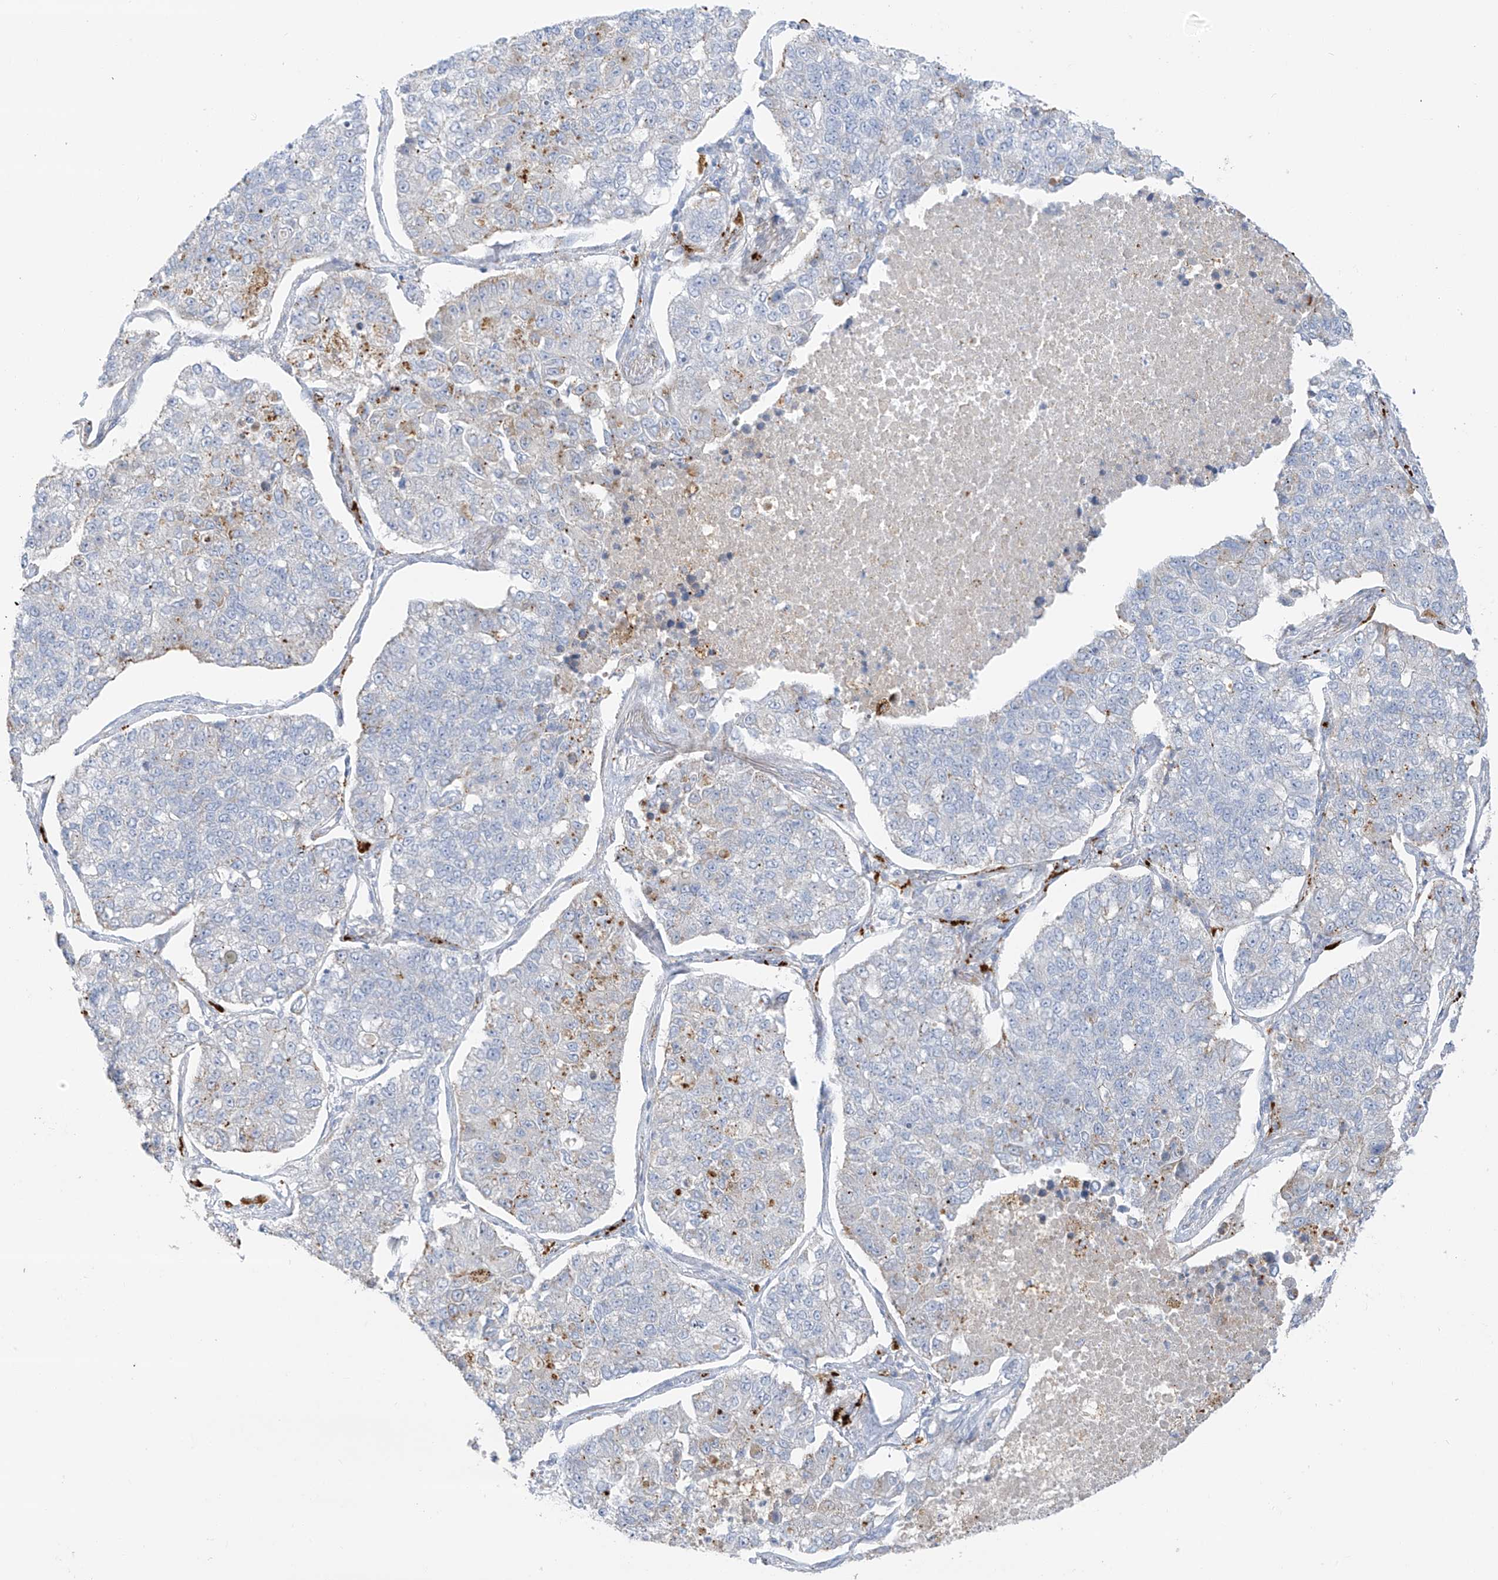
{"staining": {"intensity": "negative", "quantity": "none", "location": "none"}, "tissue": "lung cancer", "cell_type": "Tumor cells", "image_type": "cancer", "snomed": [{"axis": "morphology", "description": "Adenocarcinoma, NOS"}, {"axis": "topography", "description": "Lung"}], "caption": "Human lung cancer (adenocarcinoma) stained for a protein using immunohistochemistry demonstrates no expression in tumor cells.", "gene": "TAL2", "patient": {"sex": "male", "age": 49}}